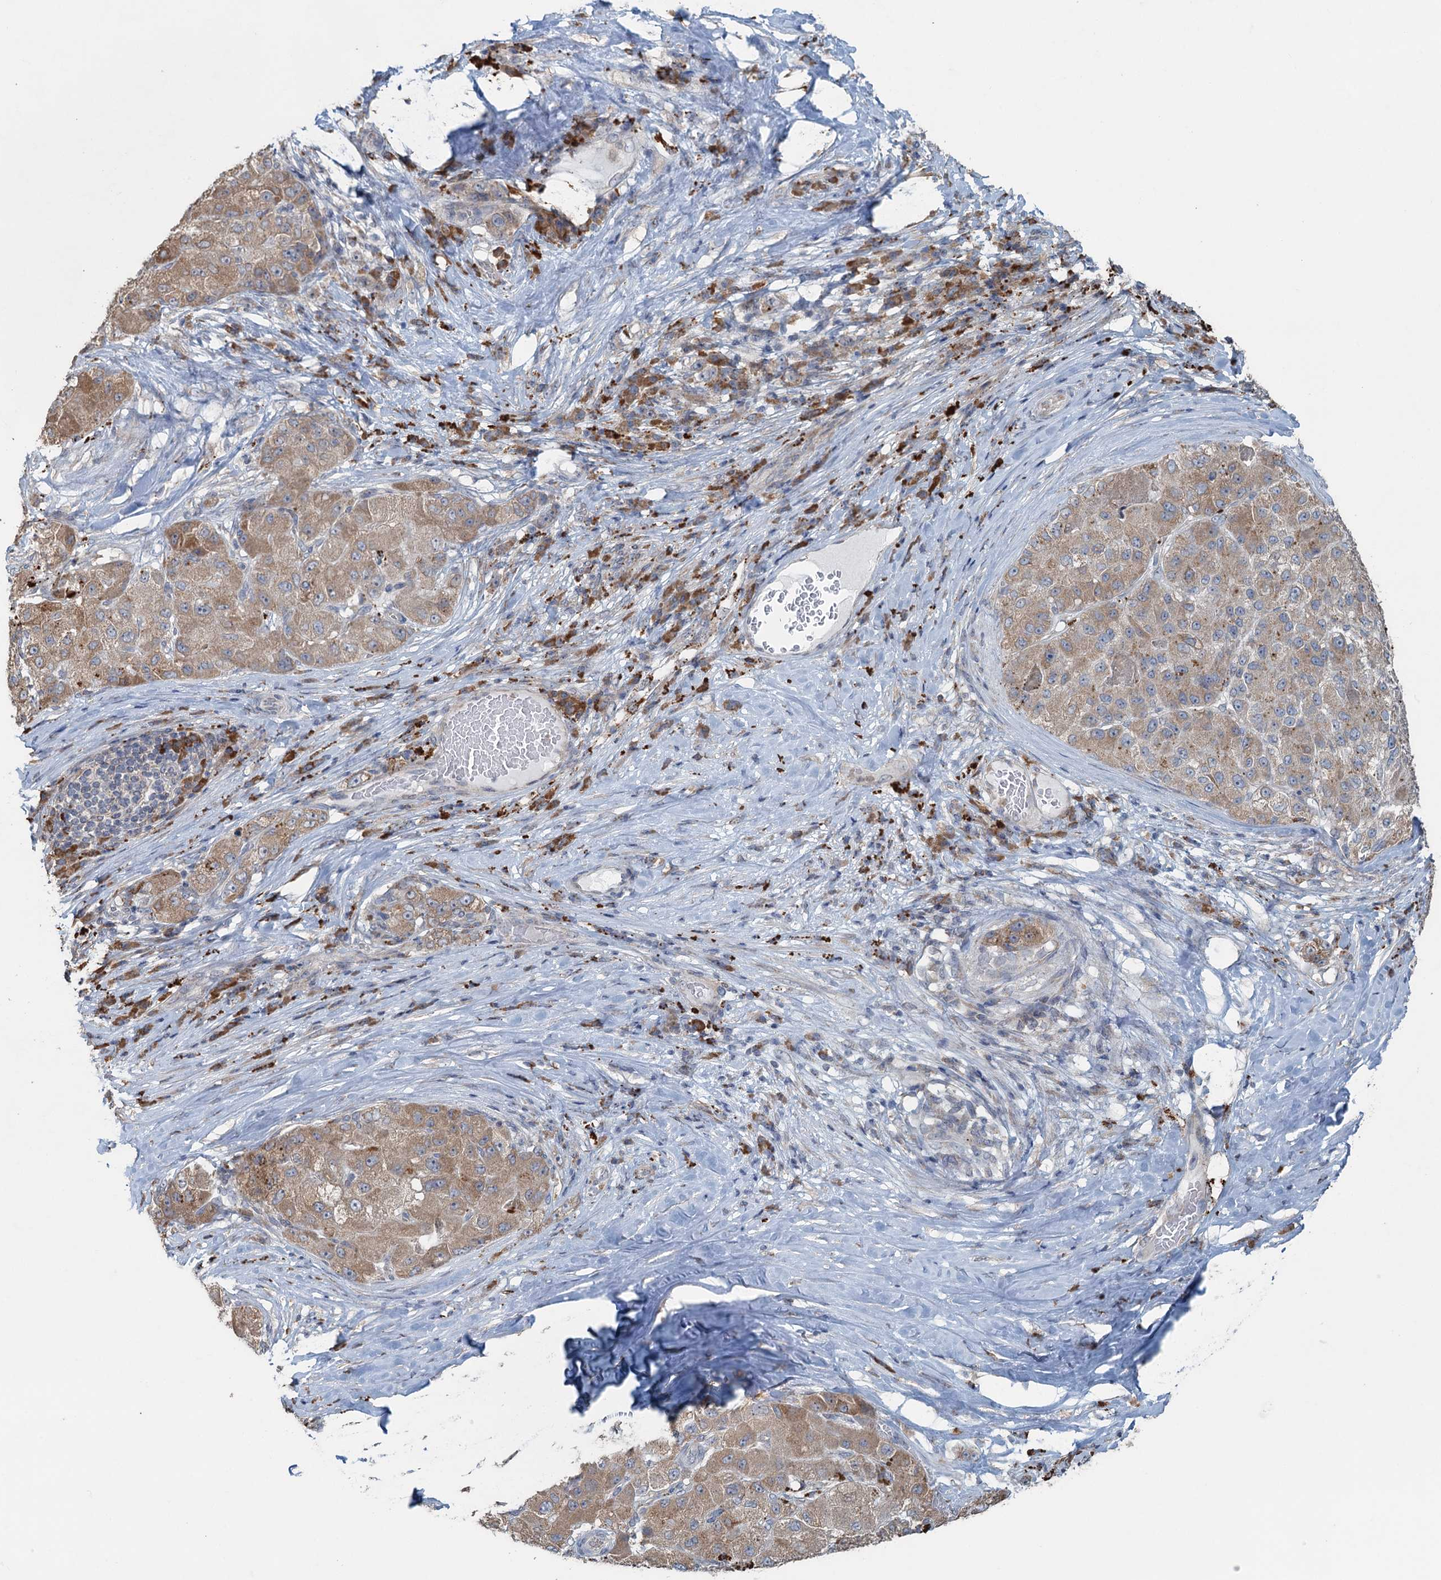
{"staining": {"intensity": "moderate", "quantity": ">75%", "location": "cytoplasmic/membranous"}, "tissue": "liver cancer", "cell_type": "Tumor cells", "image_type": "cancer", "snomed": [{"axis": "morphology", "description": "Carcinoma, Hepatocellular, NOS"}, {"axis": "topography", "description": "Liver"}], "caption": "Protein staining reveals moderate cytoplasmic/membranous staining in approximately >75% of tumor cells in liver cancer.", "gene": "TEX35", "patient": {"sex": "male", "age": 80}}